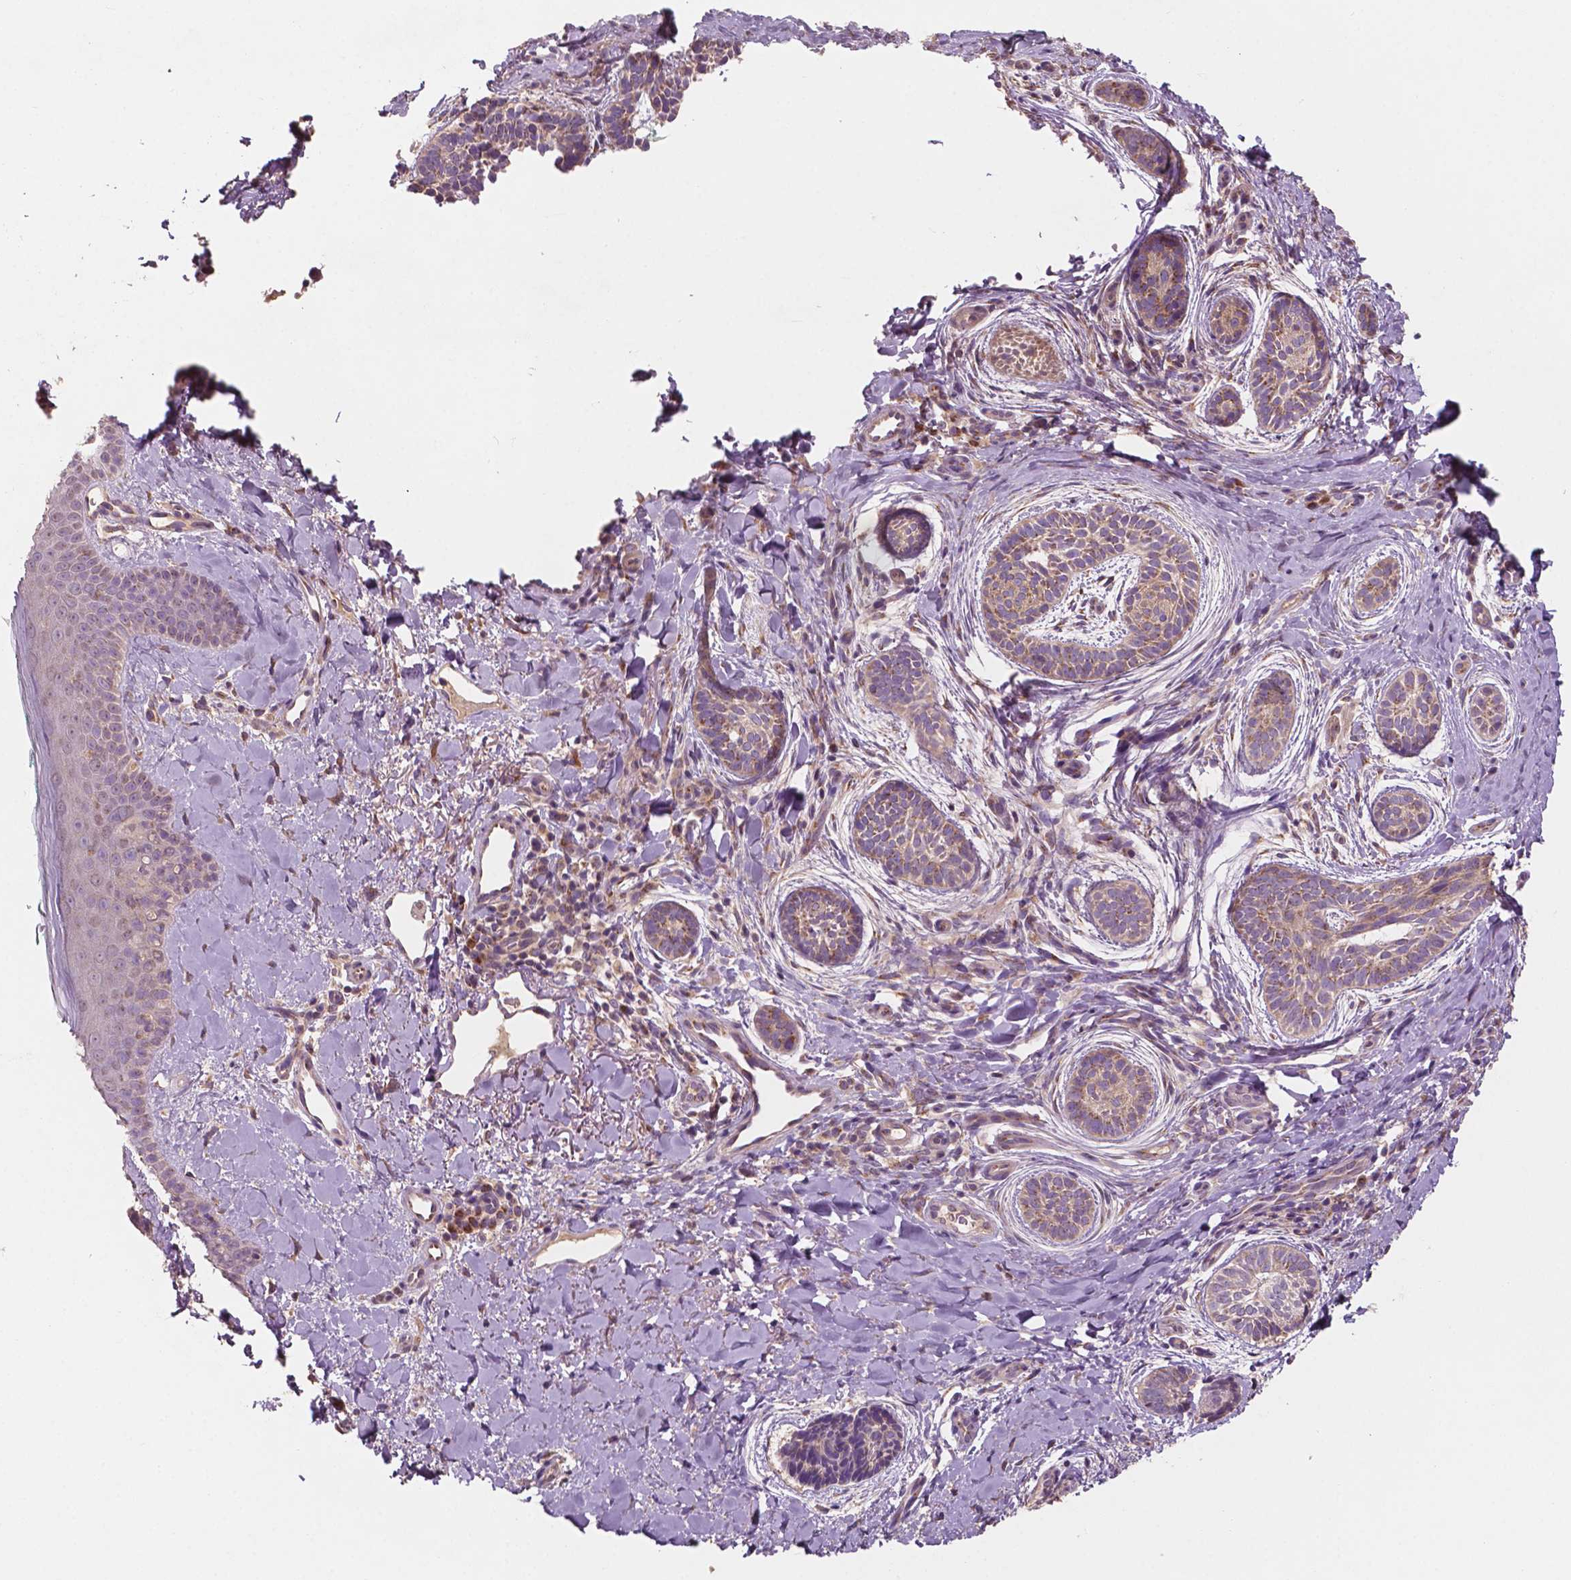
{"staining": {"intensity": "weak", "quantity": ">75%", "location": "cytoplasmic/membranous"}, "tissue": "skin cancer", "cell_type": "Tumor cells", "image_type": "cancer", "snomed": [{"axis": "morphology", "description": "Basal cell carcinoma"}, {"axis": "topography", "description": "Skin"}], "caption": "Skin cancer (basal cell carcinoma) tissue reveals weak cytoplasmic/membranous staining in about >75% of tumor cells The staining was performed using DAB, with brown indicating positive protein expression. Nuclei are stained blue with hematoxylin.", "gene": "CHPT1", "patient": {"sex": "male", "age": 63}}